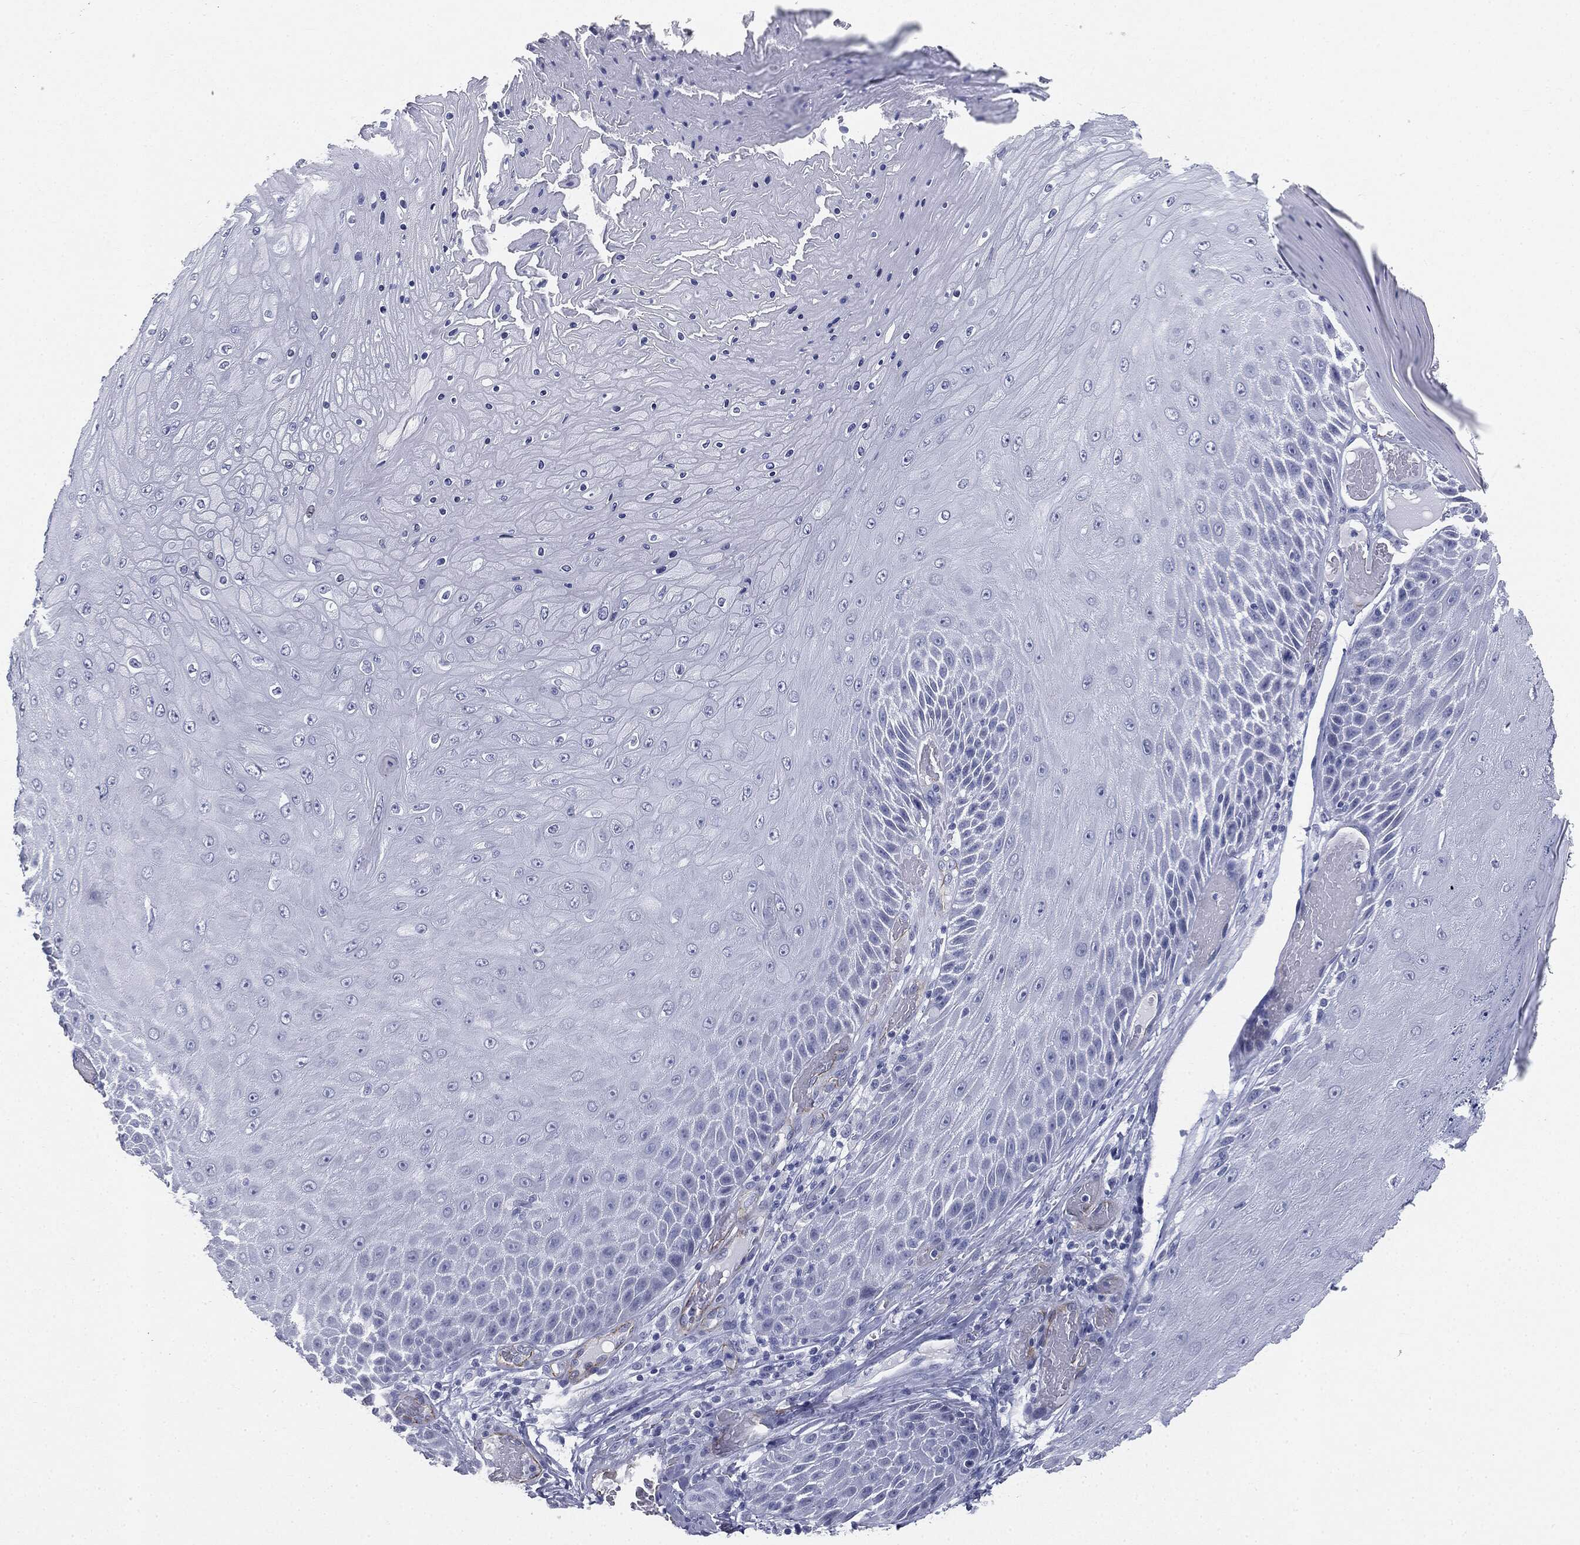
{"staining": {"intensity": "negative", "quantity": "none", "location": "none"}, "tissue": "skin cancer", "cell_type": "Tumor cells", "image_type": "cancer", "snomed": [{"axis": "morphology", "description": "Squamous cell carcinoma, NOS"}, {"axis": "topography", "description": "Skin"}], "caption": "The immunohistochemistry photomicrograph has no significant staining in tumor cells of skin squamous cell carcinoma tissue.", "gene": "MUC5AC", "patient": {"sex": "male", "age": 62}}